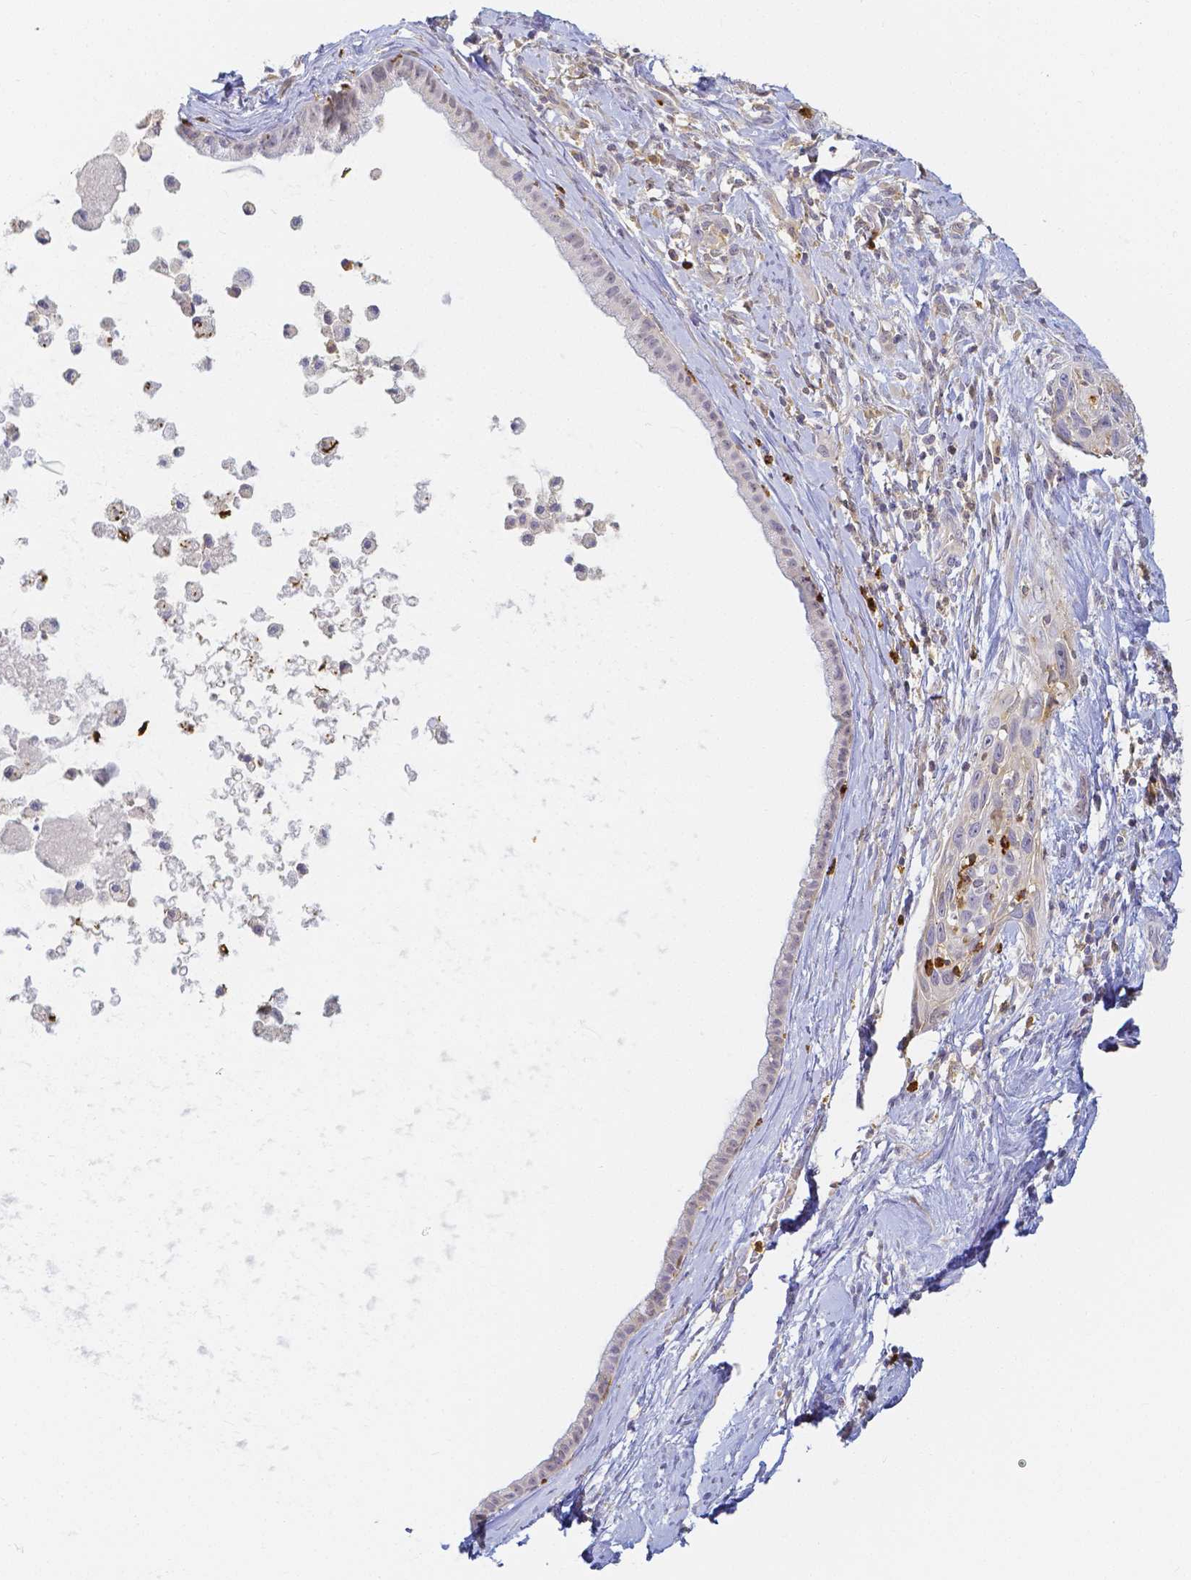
{"staining": {"intensity": "negative", "quantity": "none", "location": "none"}, "tissue": "cervical cancer", "cell_type": "Tumor cells", "image_type": "cancer", "snomed": [{"axis": "morphology", "description": "Squamous cell carcinoma, NOS"}, {"axis": "topography", "description": "Cervix"}], "caption": "Immunohistochemistry (IHC) image of neoplastic tissue: human cervical cancer stained with DAB (3,3'-diaminobenzidine) demonstrates no significant protein expression in tumor cells. (DAB immunohistochemistry (IHC) visualized using brightfield microscopy, high magnification).", "gene": "KCNH1", "patient": {"sex": "female", "age": 51}}